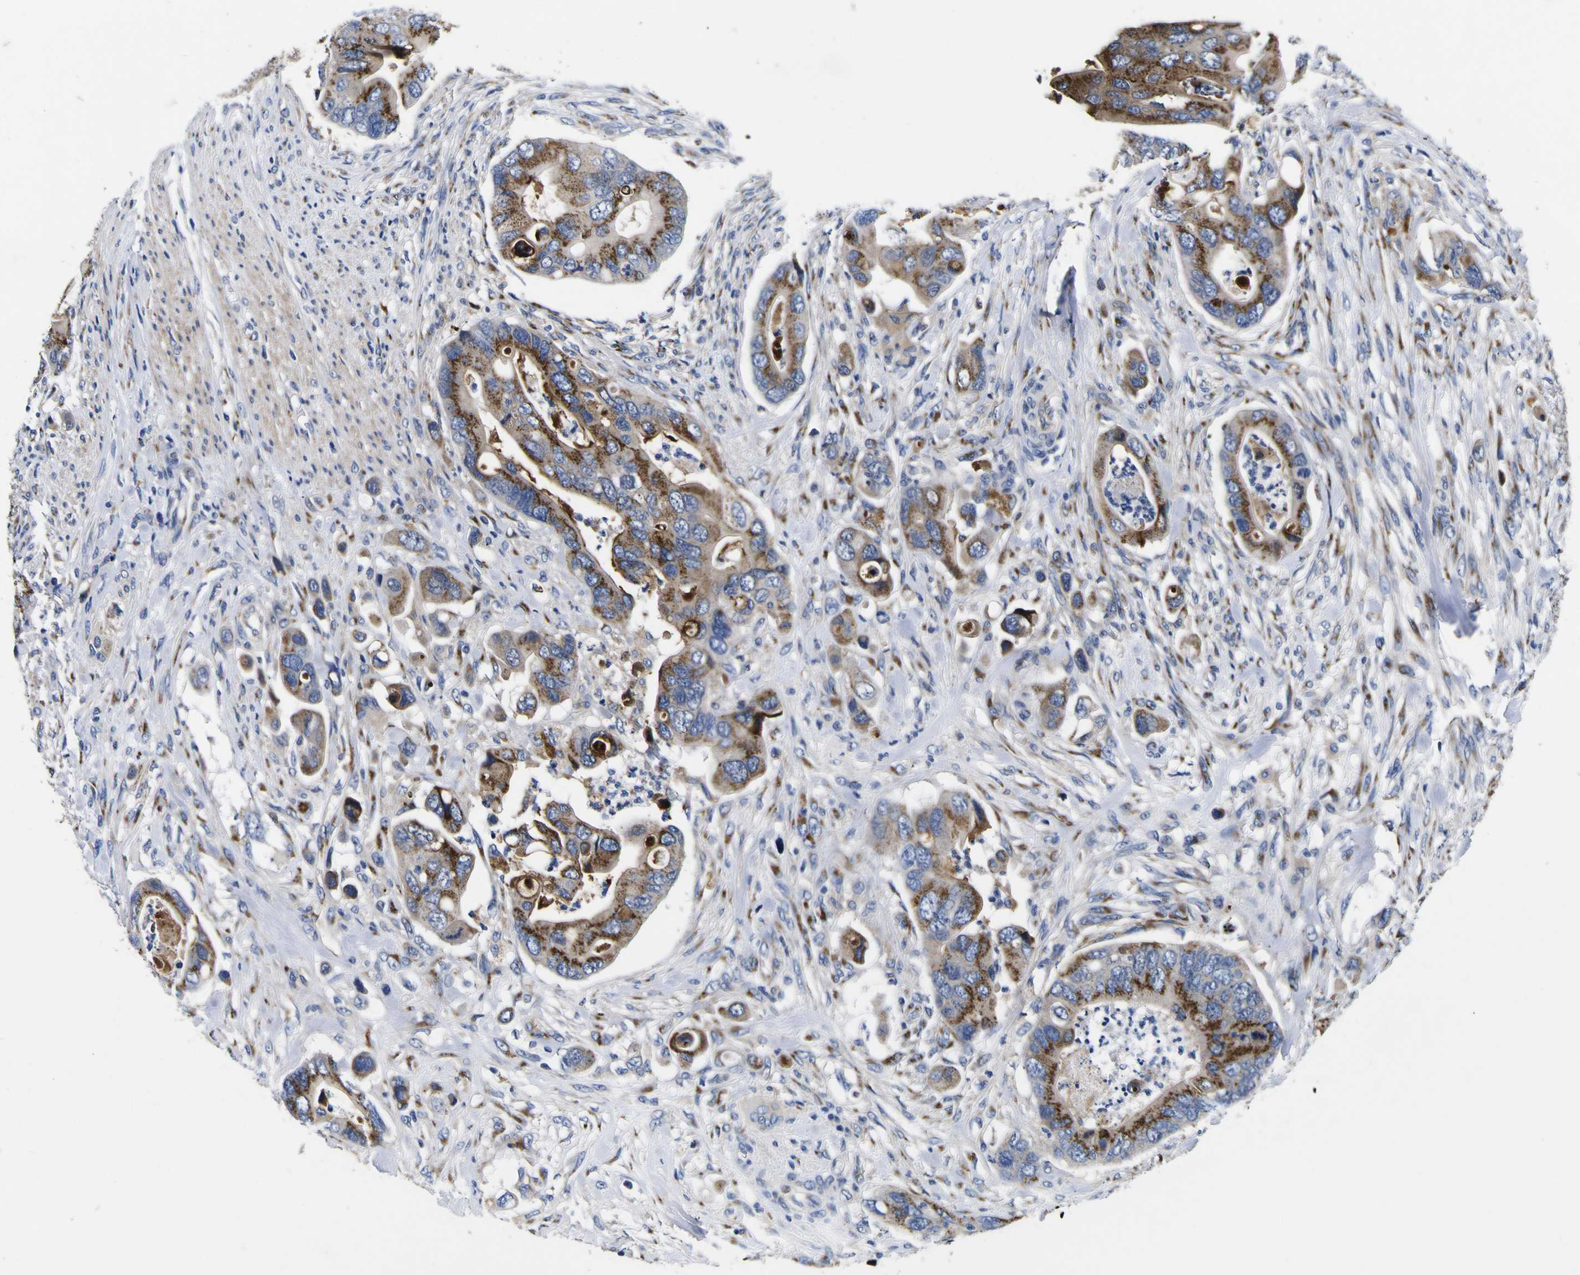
{"staining": {"intensity": "strong", "quantity": ">75%", "location": "cytoplasmic/membranous"}, "tissue": "colorectal cancer", "cell_type": "Tumor cells", "image_type": "cancer", "snomed": [{"axis": "morphology", "description": "Adenocarcinoma, NOS"}, {"axis": "topography", "description": "Rectum"}], "caption": "Colorectal adenocarcinoma was stained to show a protein in brown. There is high levels of strong cytoplasmic/membranous expression in approximately >75% of tumor cells.", "gene": "COA1", "patient": {"sex": "female", "age": 57}}